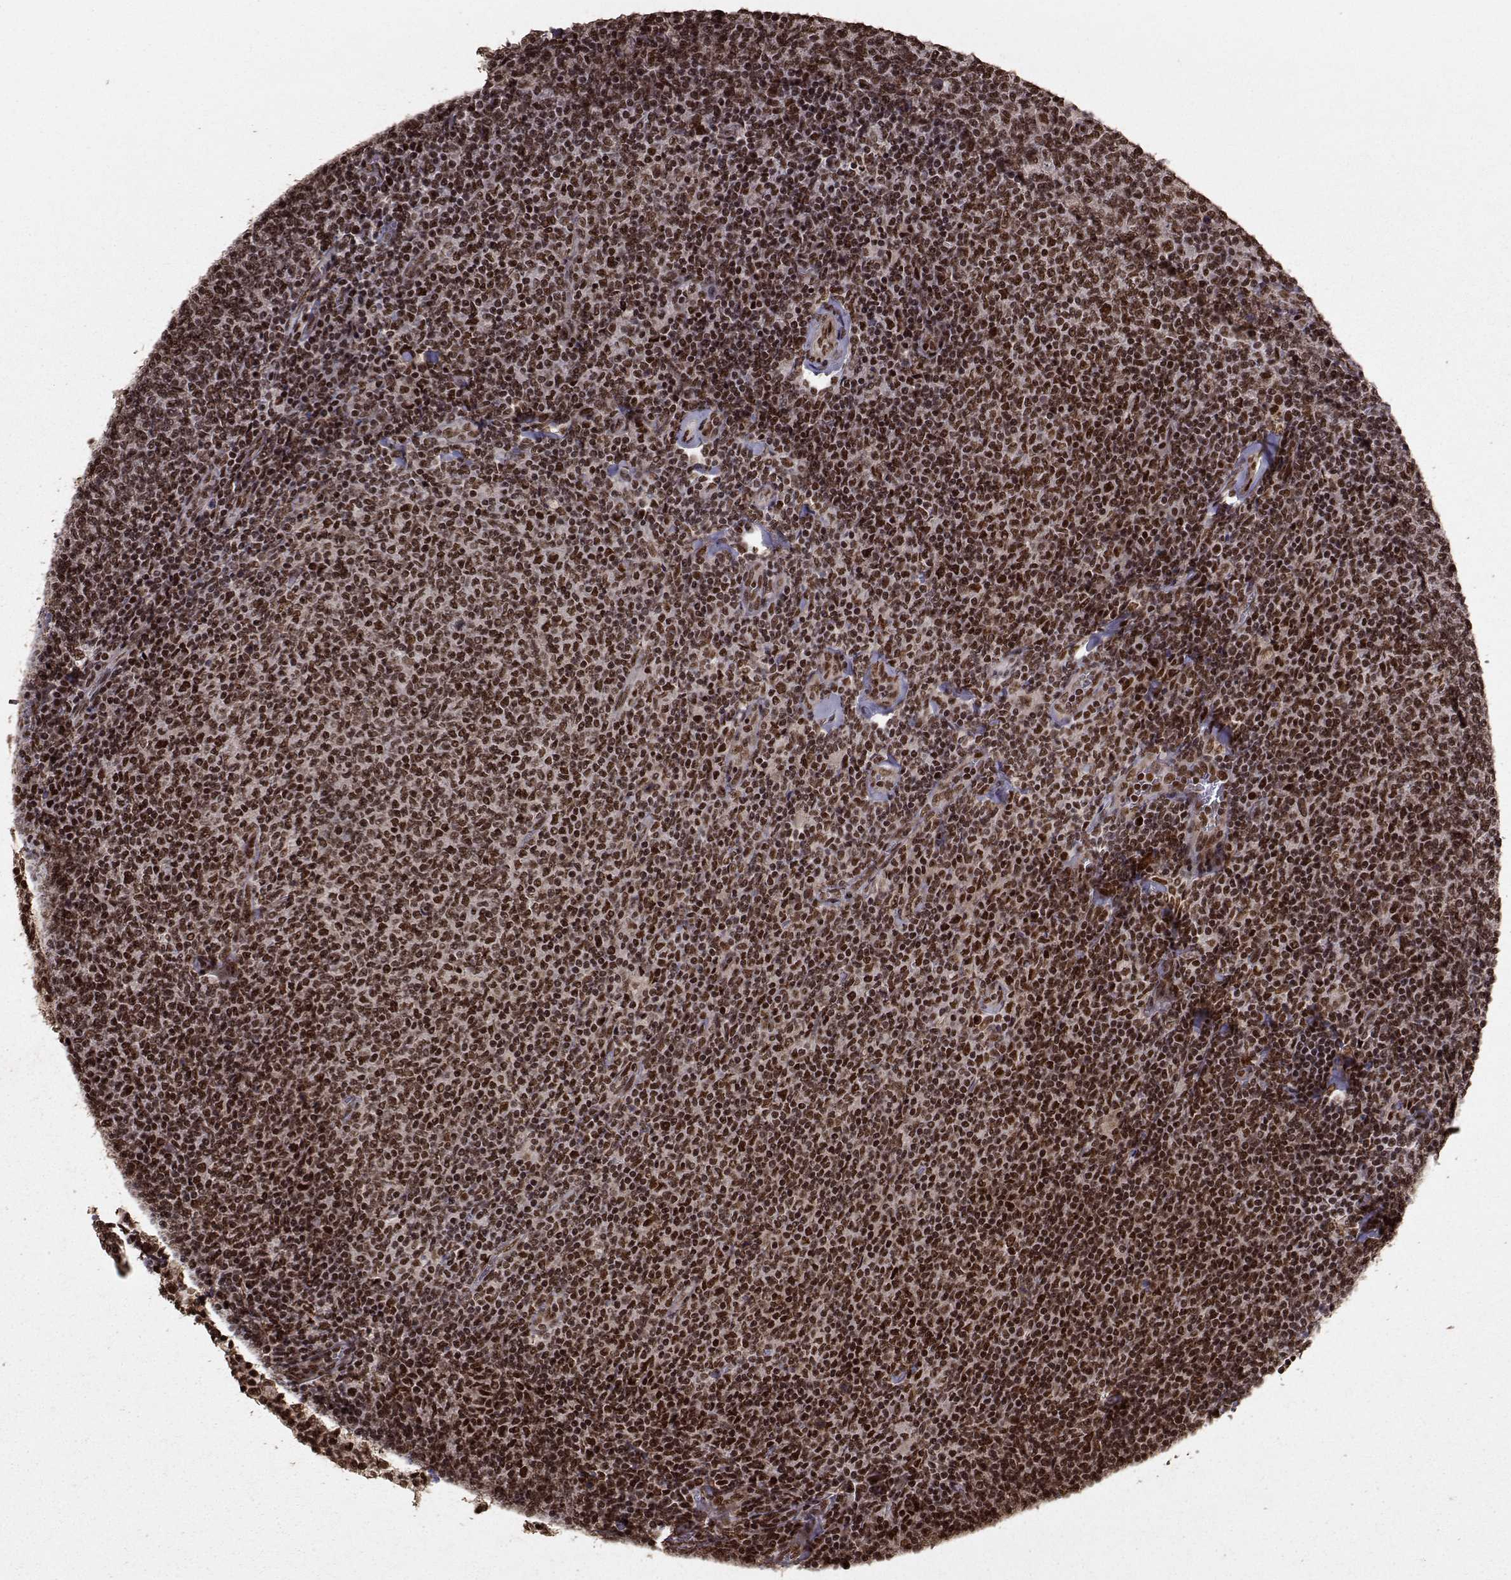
{"staining": {"intensity": "strong", "quantity": ">75%", "location": "nuclear"}, "tissue": "lymphoma", "cell_type": "Tumor cells", "image_type": "cancer", "snomed": [{"axis": "morphology", "description": "Malignant lymphoma, non-Hodgkin's type, Low grade"}, {"axis": "topography", "description": "Lymph node"}], "caption": "Brown immunohistochemical staining in malignant lymphoma, non-Hodgkin's type (low-grade) reveals strong nuclear expression in about >75% of tumor cells.", "gene": "SF1", "patient": {"sex": "male", "age": 52}}